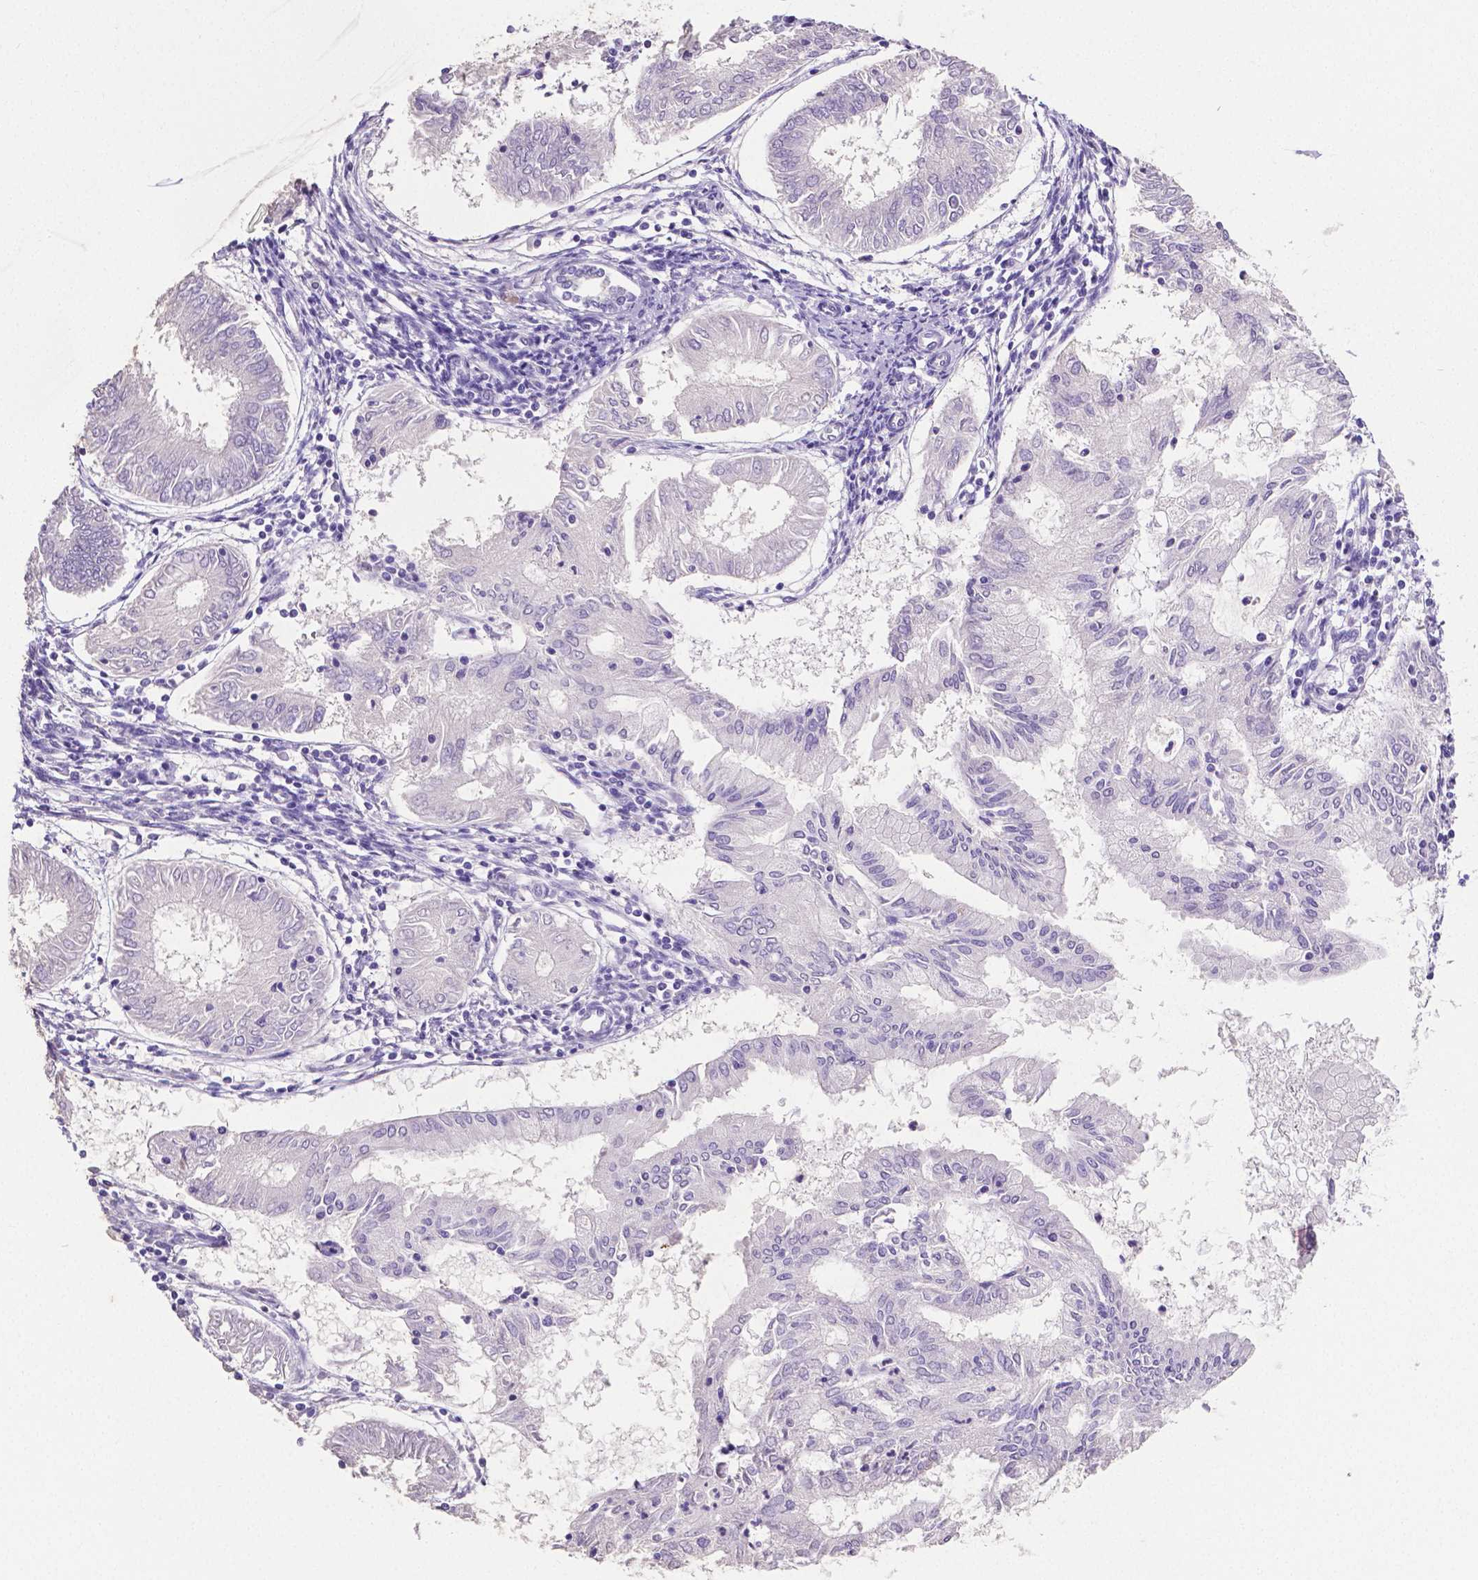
{"staining": {"intensity": "negative", "quantity": "none", "location": "none"}, "tissue": "endometrial cancer", "cell_type": "Tumor cells", "image_type": "cancer", "snomed": [{"axis": "morphology", "description": "Adenocarcinoma, NOS"}, {"axis": "topography", "description": "Endometrium"}], "caption": "Immunohistochemistry (IHC) micrograph of human endometrial cancer stained for a protein (brown), which reveals no positivity in tumor cells.", "gene": "SLC22A2", "patient": {"sex": "female", "age": 68}}